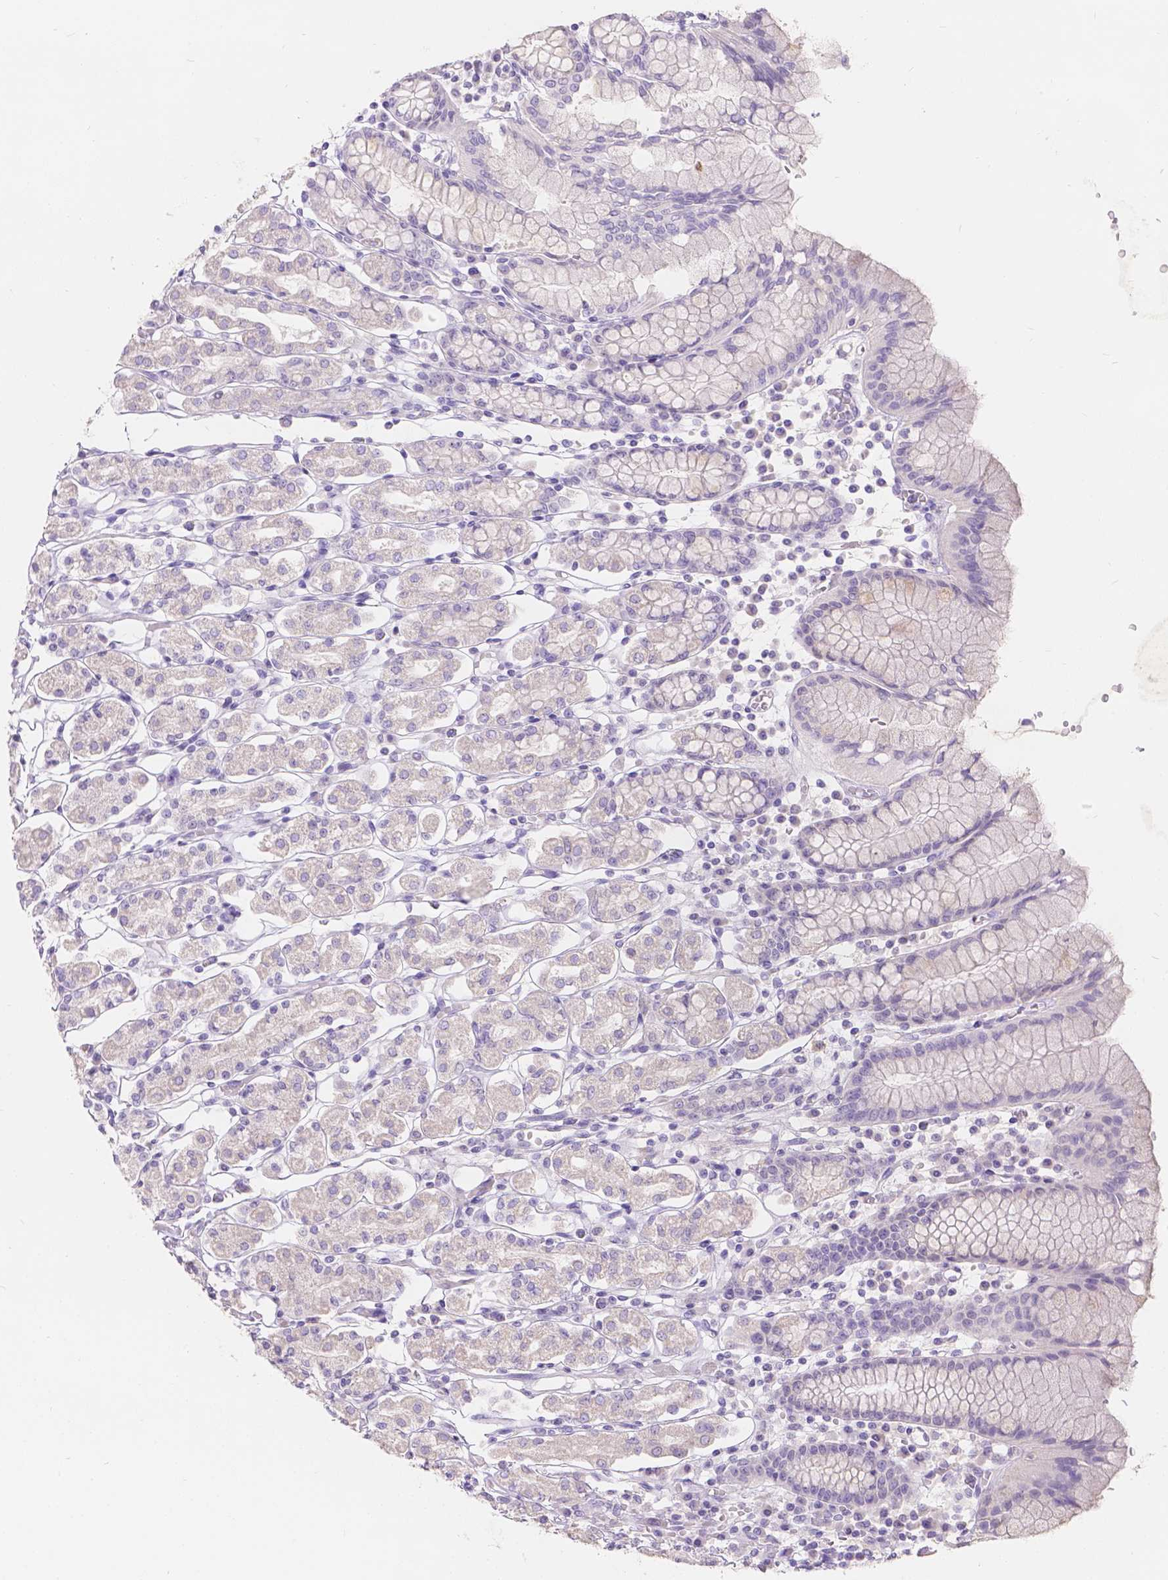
{"staining": {"intensity": "negative", "quantity": "none", "location": "none"}, "tissue": "stomach", "cell_type": "Glandular cells", "image_type": "normal", "snomed": [{"axis": "morphology", "description": "Normal tissue, NOS"}, {"axis": "topography", "description": "Stomach, upper"}, {"axis": "topography", "description": "Stomach"}], "caption": "The image shows no staining of glandular cells in benign stomach. Brightfield microscopy of immunohistochemistry stained with DAB (brown) and hematoxylin (blue), captured at high magnification.", "gene": "HTN3", "patient": {"sex": "male", "age": 62}}